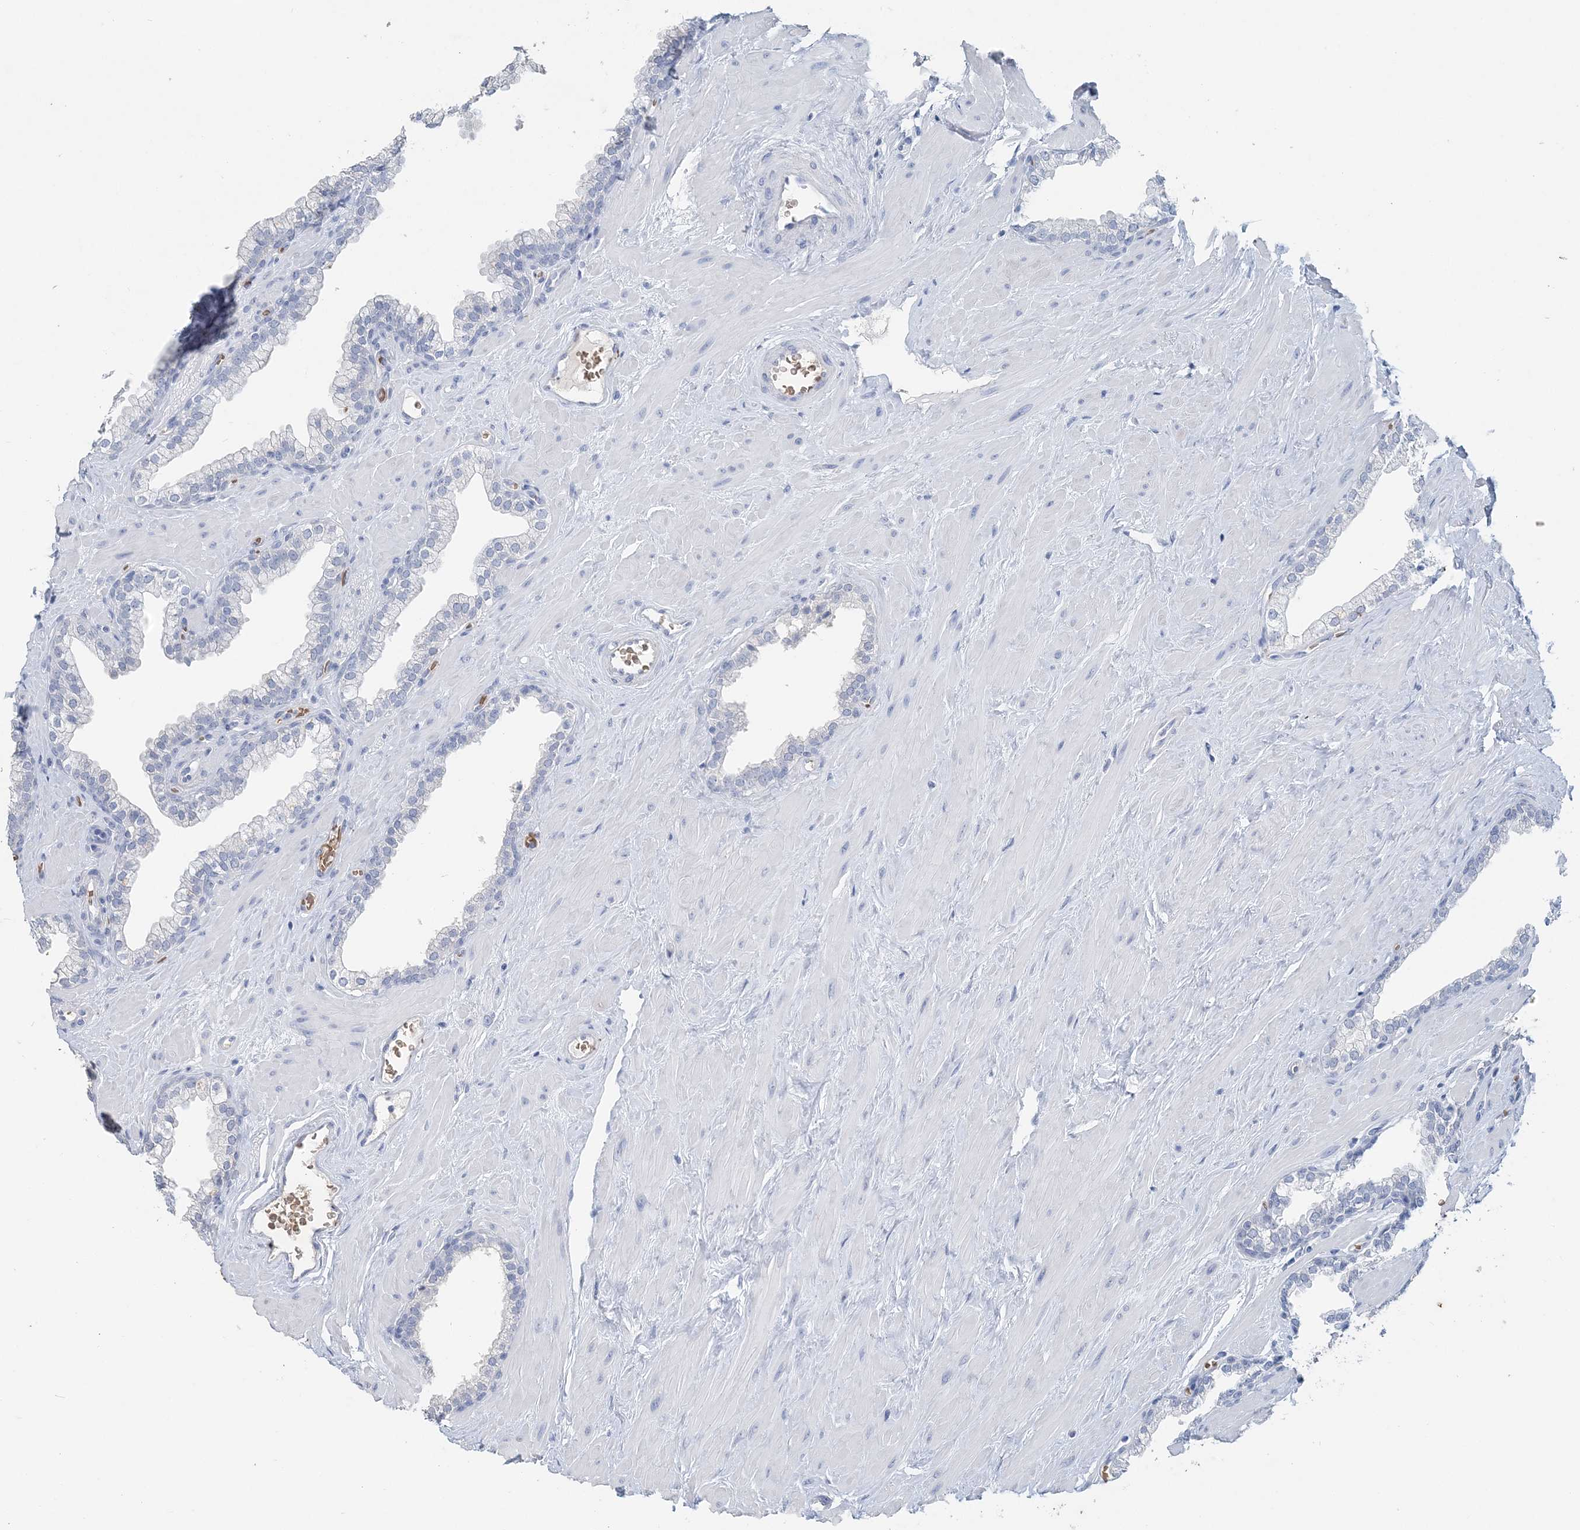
{"staining": {"intensity": "negative", "quantity": "none", "location": "none"}, "tissue": "prostate", "cell_type": "Glandular cells", "image_type": "normal", "snomed": [{"axis": "morphology", "description": "Normal tissue, NOS"}, {"axis": "morphology", "description": "Urothelial carcinoma, Low grade"}, {"axis": "topography", "description": "Urinary bladder"}, {"axis": "topography", "description": "Prostate"}], "caption": "The histopathology image shows no significant staining in glandular cells of prostate.", "gene": "HBD", "patient": {"sex": "male", "age": 60}}